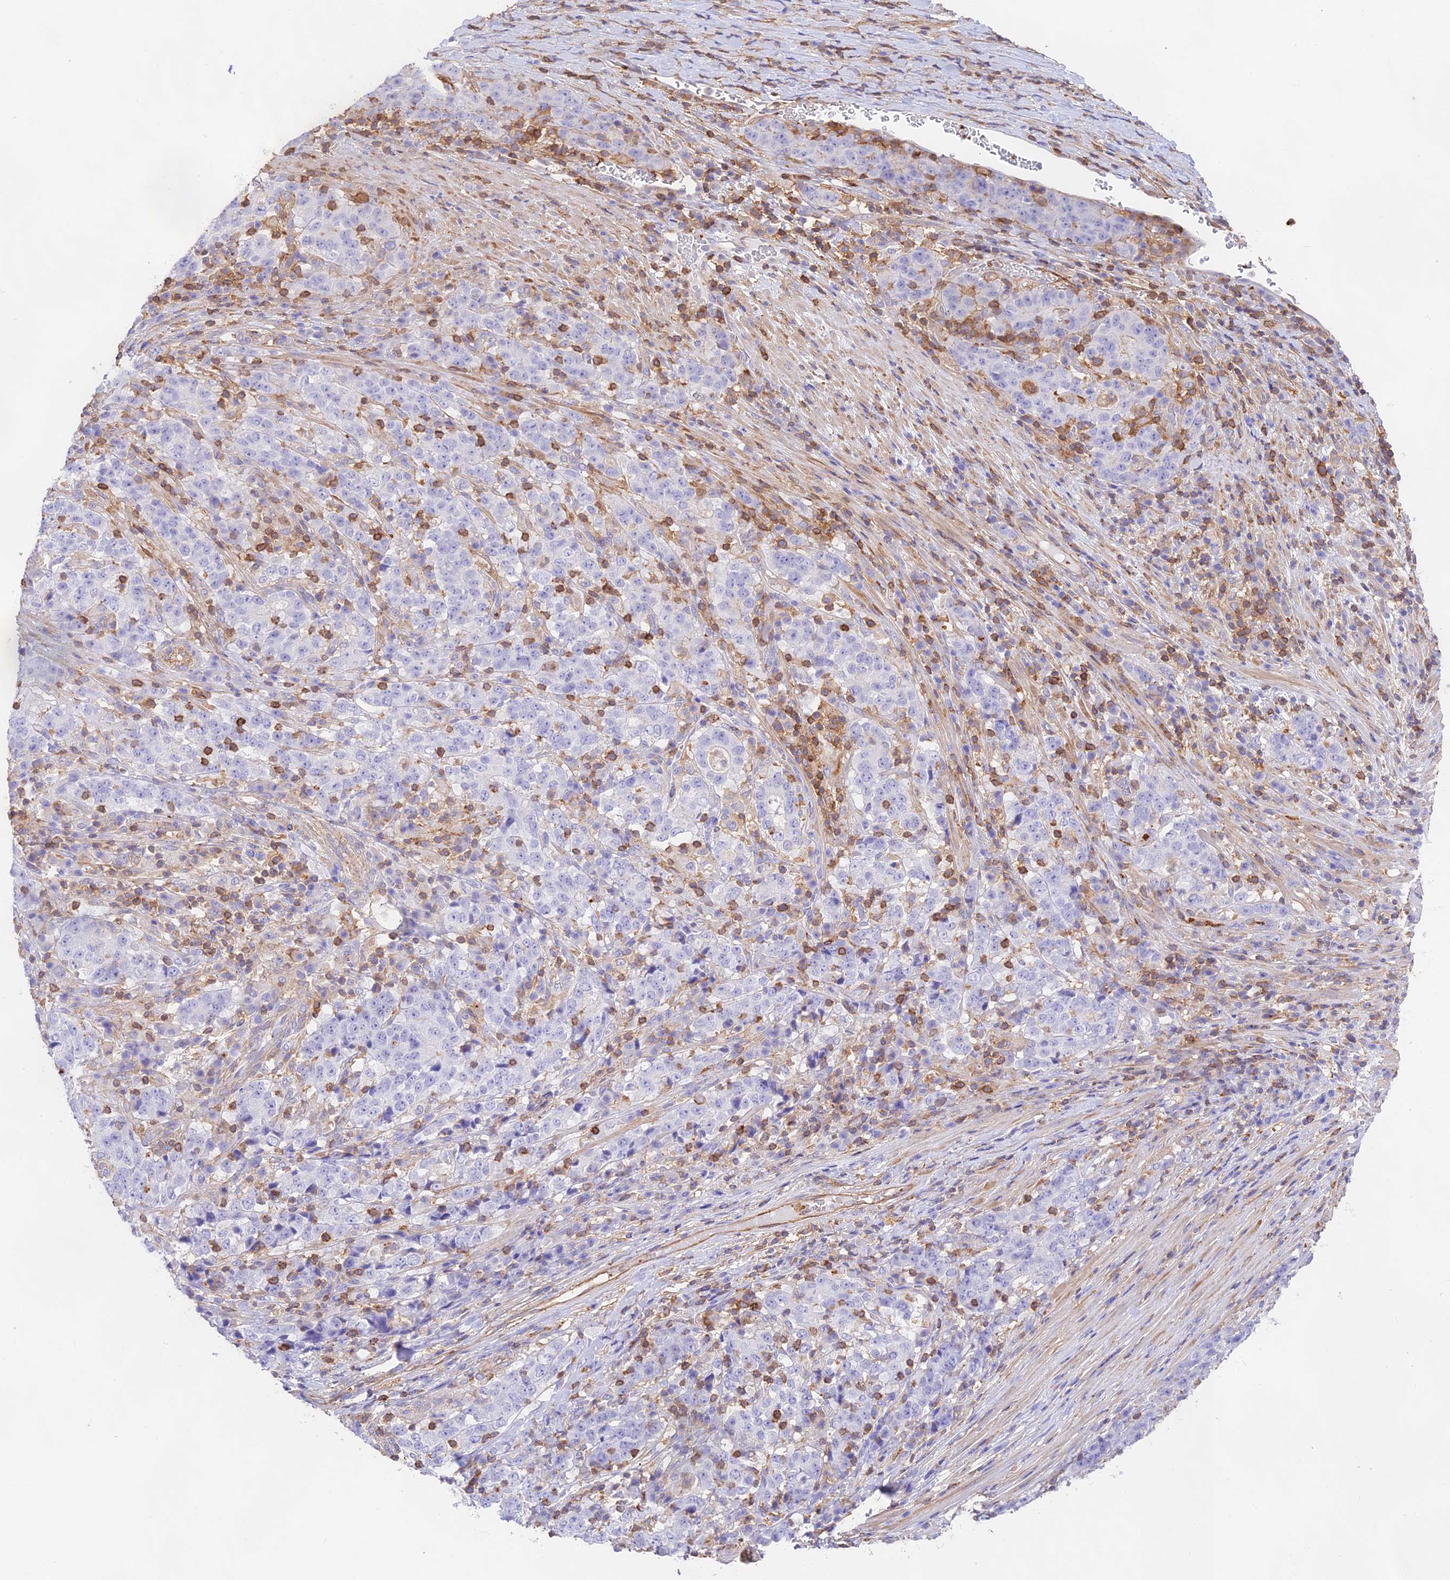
{"staining": {"intensity": "negative", "quantity": "none", "location": "none"}, "tissue": "stomach cancer", "cell_type": "Tumor cells", "image_type": "cancer", "snomed": [{"axis": "morphology", "description": "Adenocarcinoma, NOS"}, {"axis": "topography", "description": "Stomach"}], "caption": "This is a image of IHC staining of stomach cancer (adenocarcinoma), which shows no positivity in tumor cells.", "gene": "DENND1C", "patient": {"sex": "male", "age": 59}}